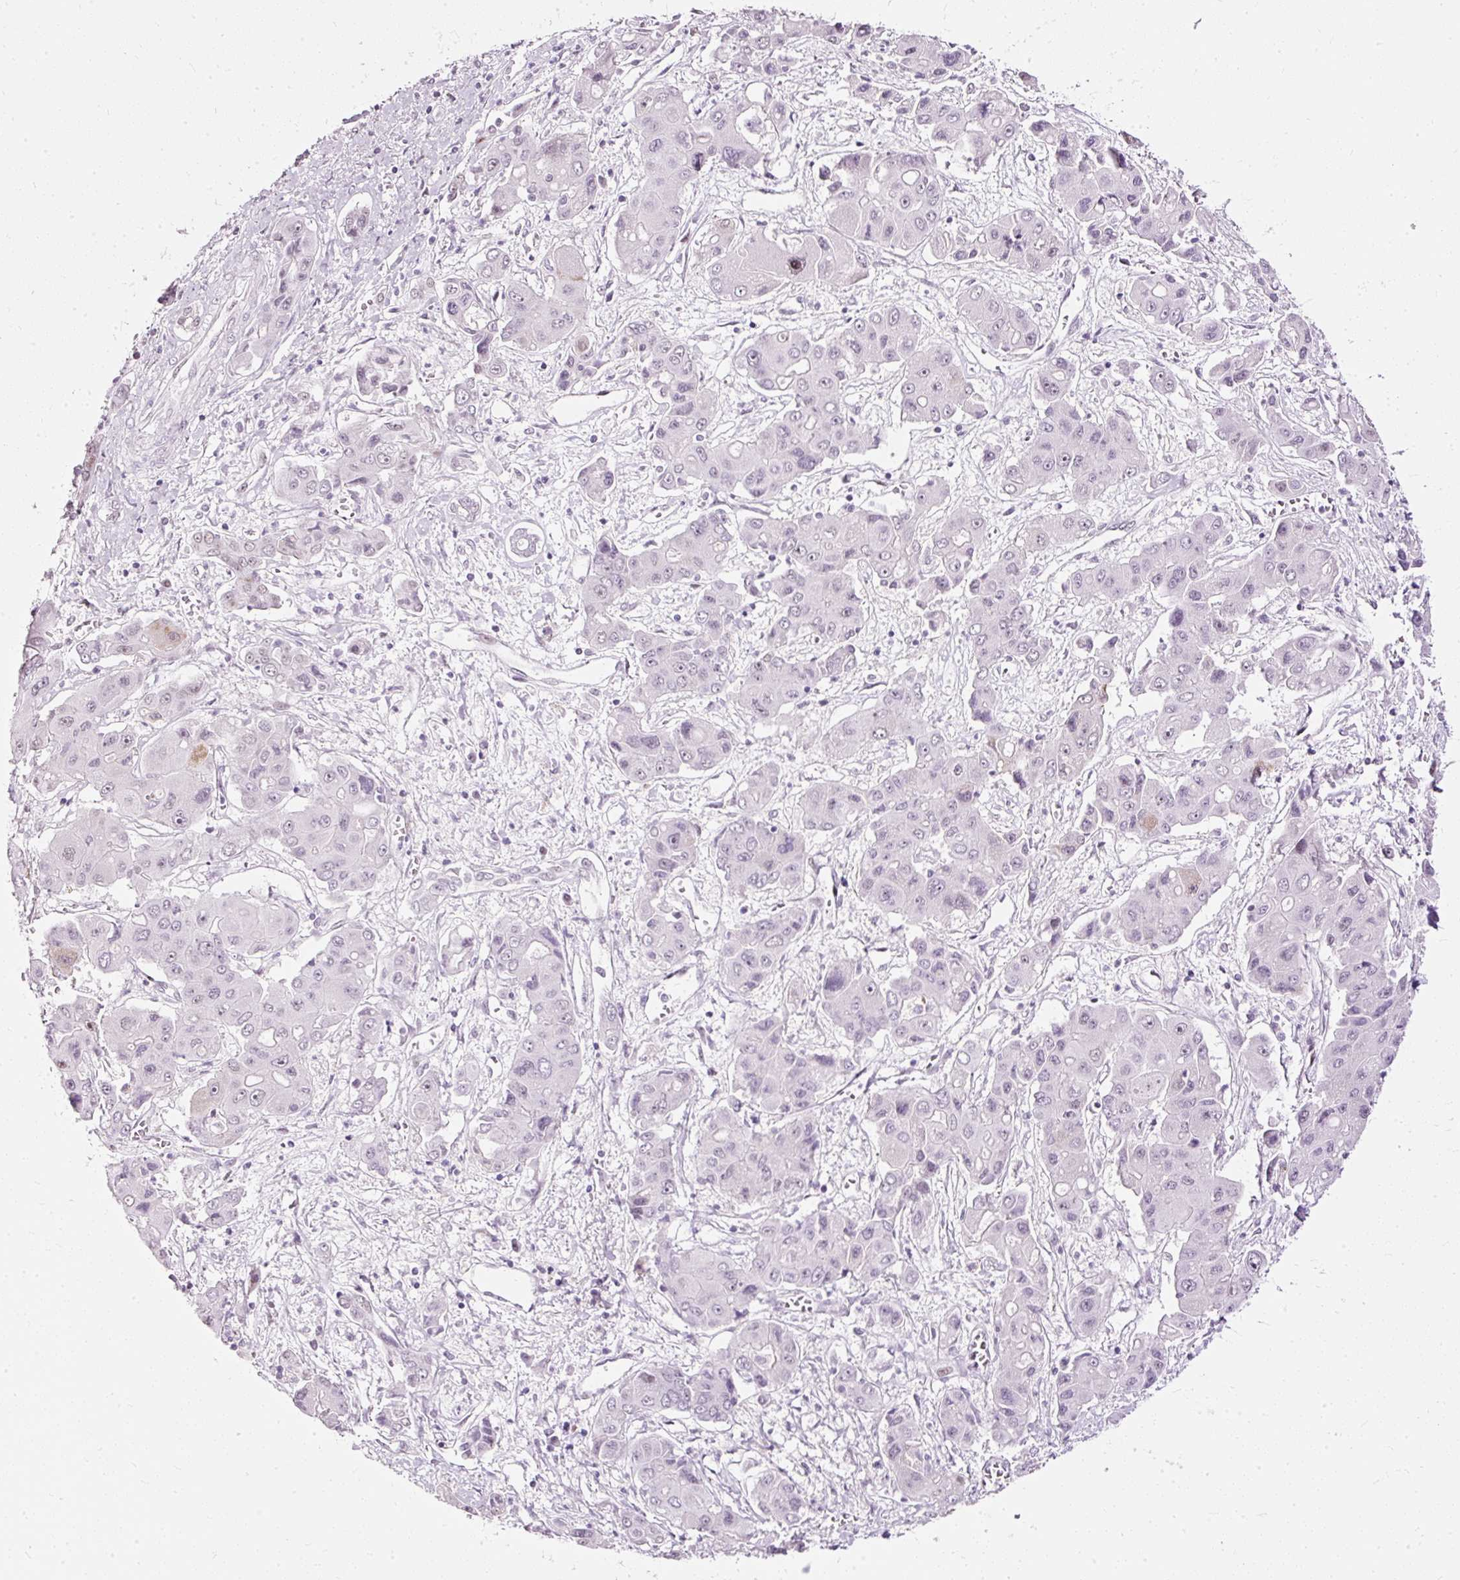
{"staining": {"intensity": "negative", "quantity": "none", "location": "none"}, "tissue": "liver cancer", "cell_type": "Tumor cells", "image_type": "cancer", "snomed": [{"axis": "morphology", "description": "Cholangiocarcinoma"}, {"axis": "topography", "description": "Liver"}], "caption": "The photomicrograph demonstrates no significant expression in tumor cells of cholangiocarcinoma (liver). (DAB immunohistochemistry visualized using brightfield microscopy, high magnification).", "gene": "PDE6B", "patient": {"sex": "male", "age": 67}}